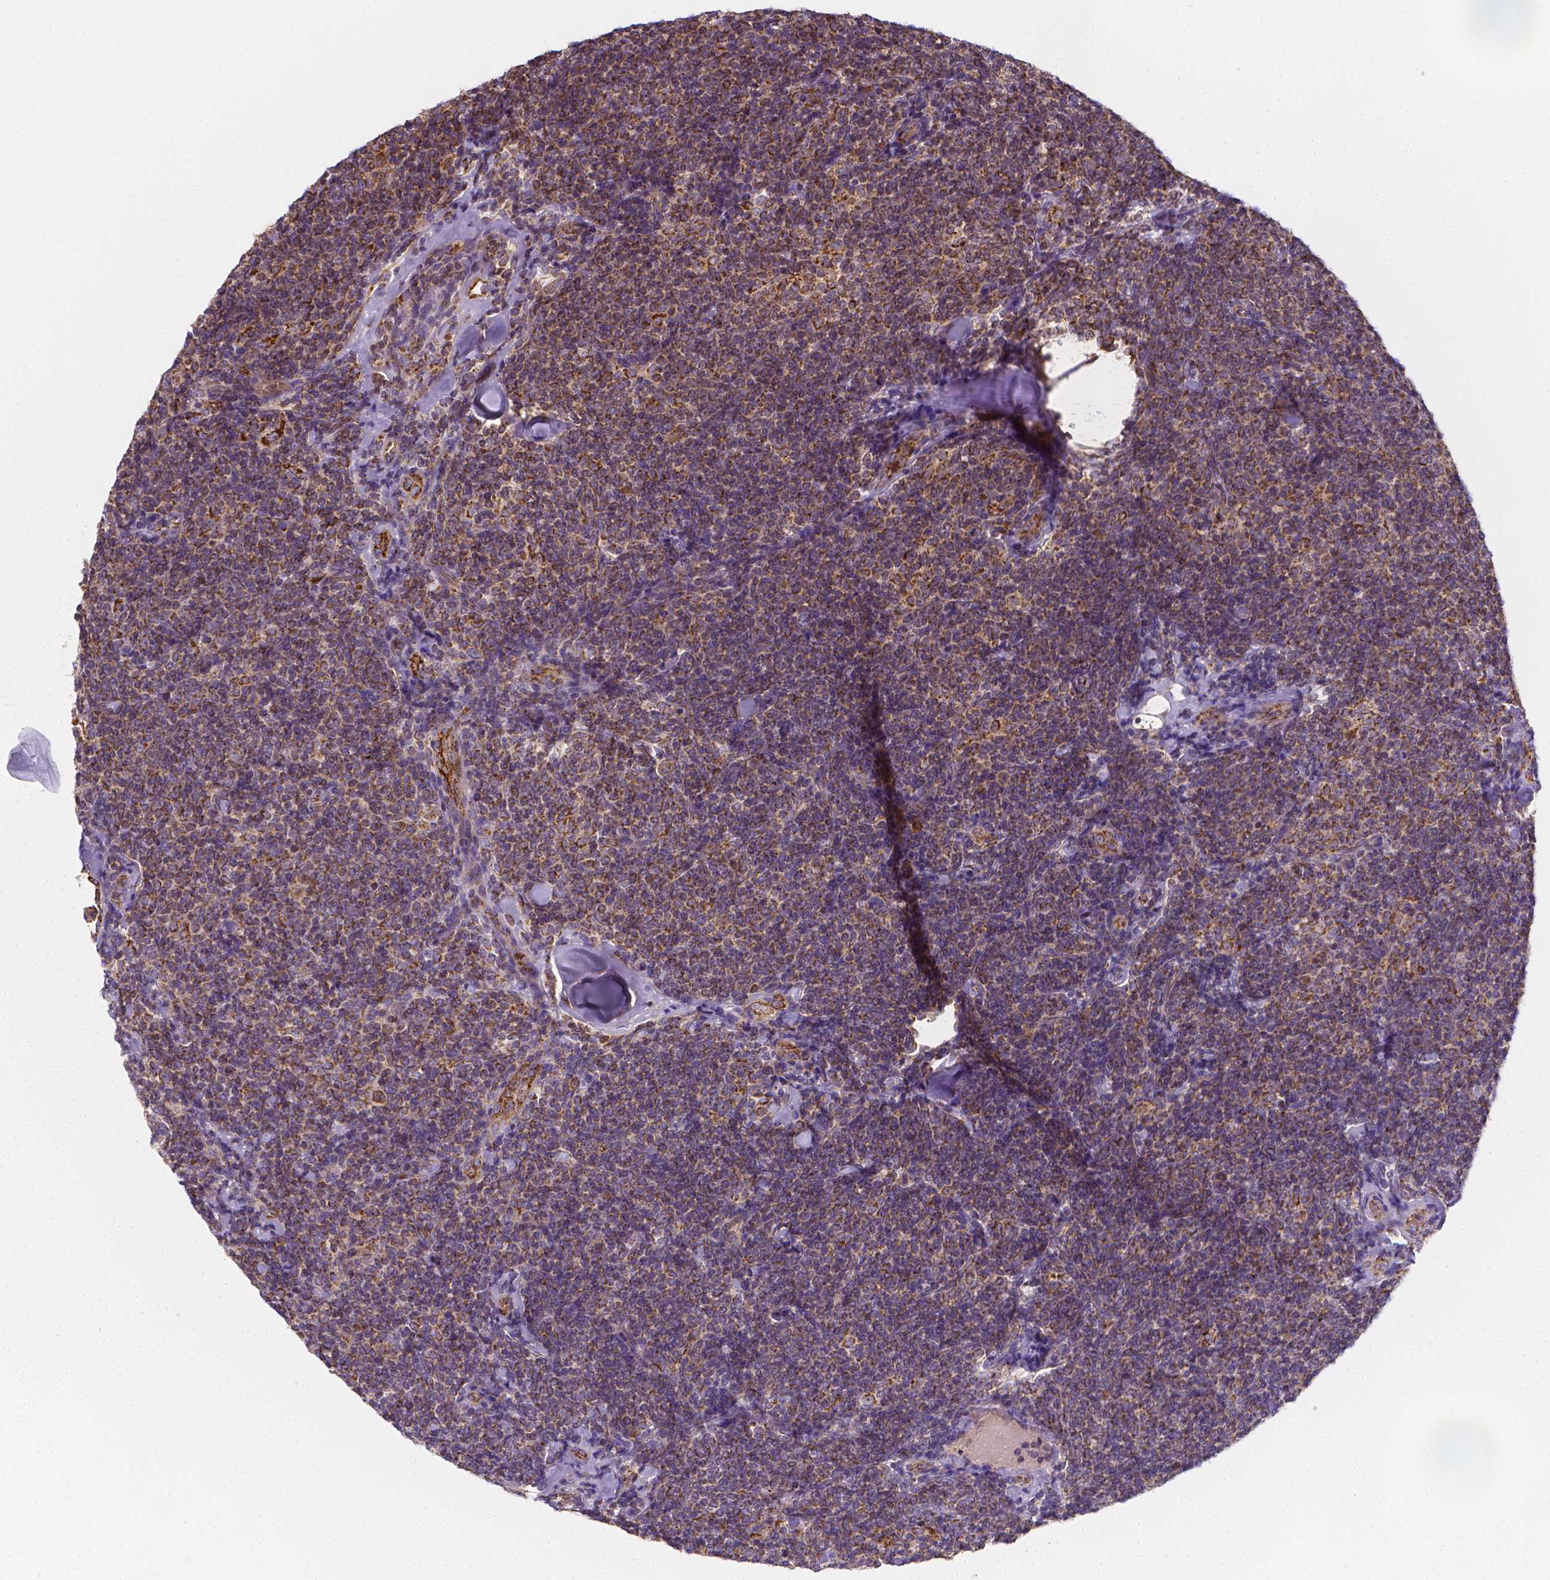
{"staining": {"intensity": "moderate", "quantity": ">75%", "location": "cytoplasmic/membranous"}, "tissue": "lymphoma", "cell_type": "Tumor cells", "image_type": "cancer", "snomed": [{"axis": "morphology", "description": "Malignant lymphoma, non-Hodgkin's type, Low grade"}, {"axis": "topography", "description": "Lymph node"}], "caption": "Moderate cytoplasmic/membranous protein positivity is identified in approximately >75% of tumor cells in lymphoma.", "gene": "SNCAIP", "patient": {"sex": "female", "age": 56}}